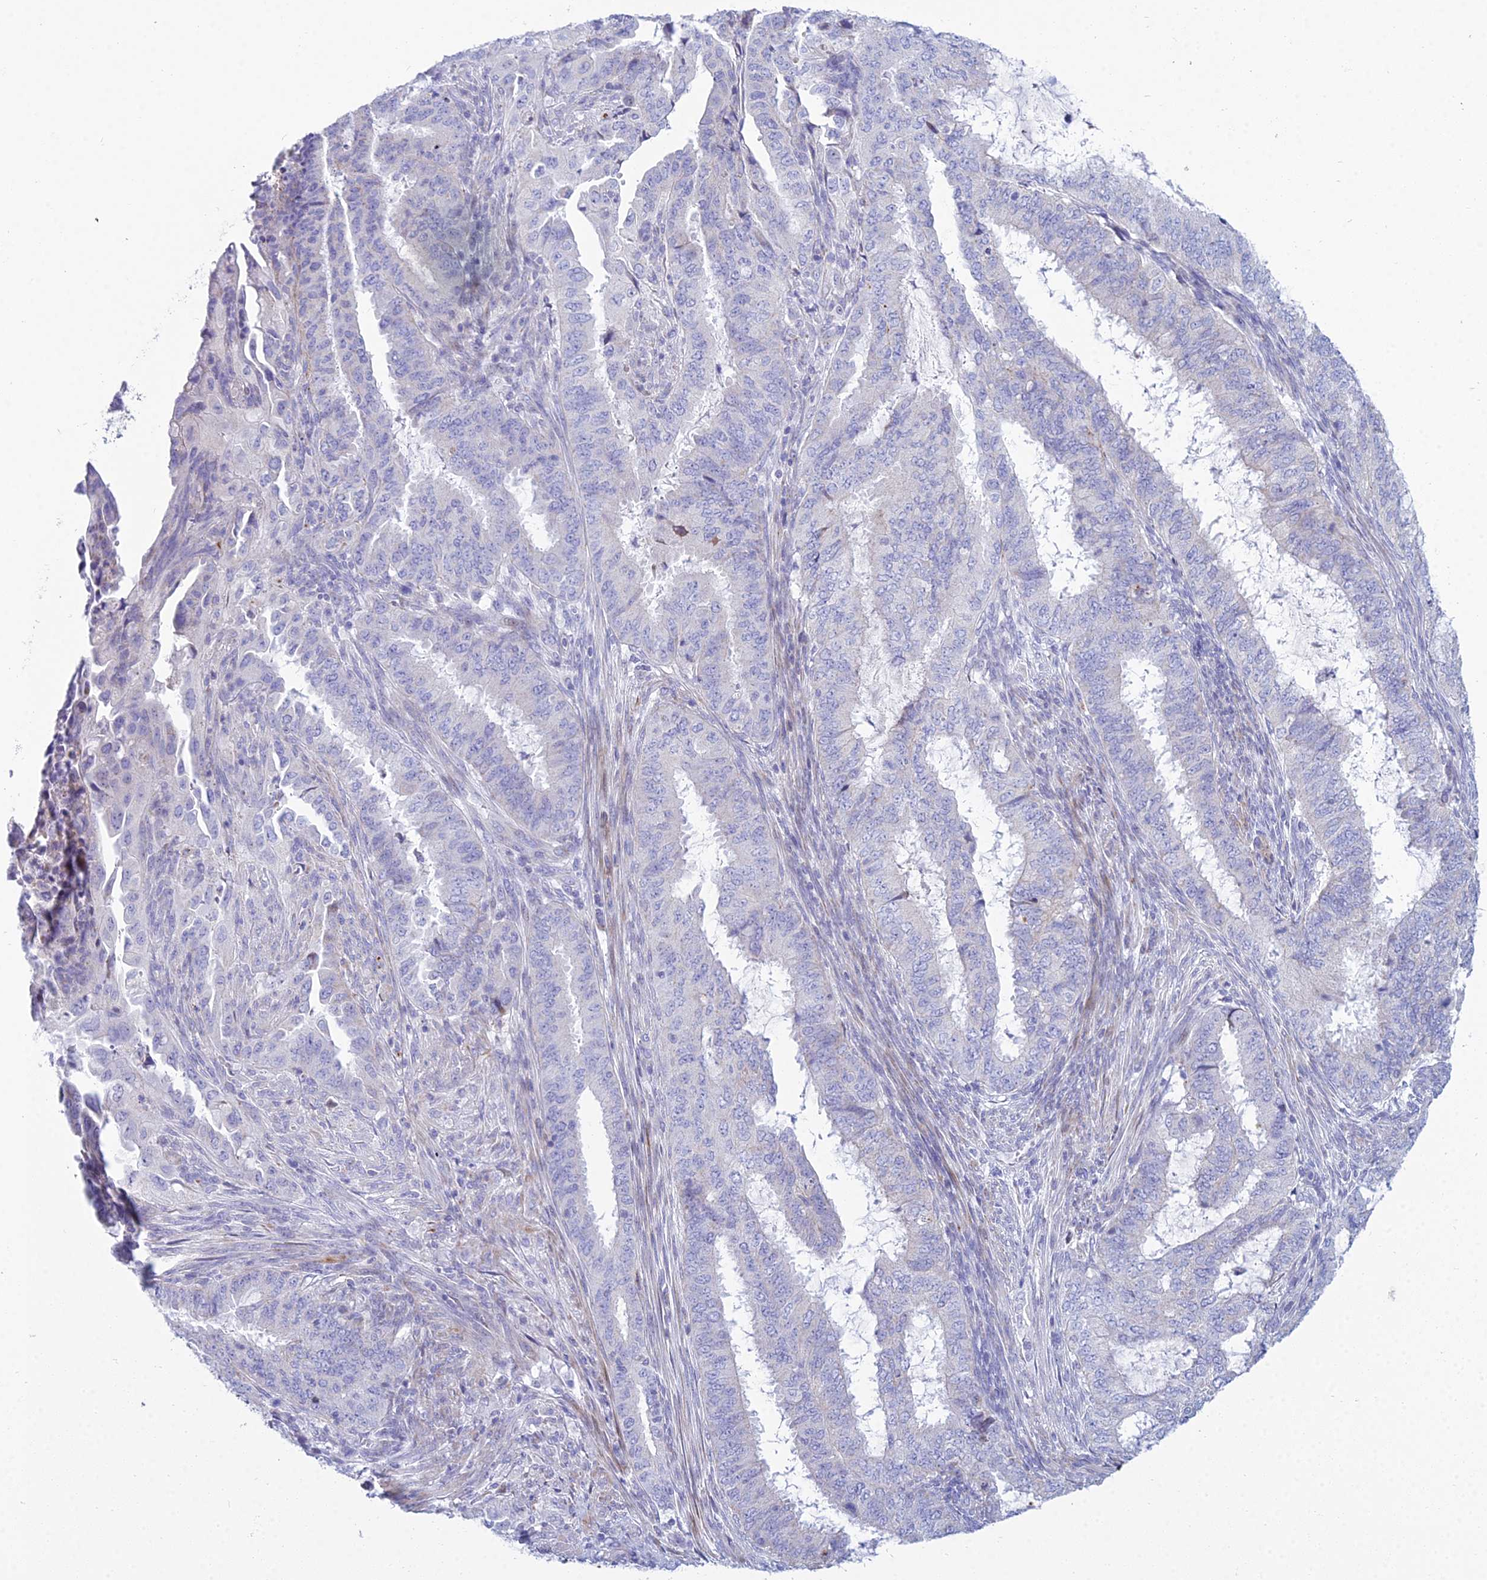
{"staining": {"intensity": "negative", "quantity": "none", "location": "none"}, "tissue": "endometrial cancer", "cell_type": "Tumor cells", "image_type": "cancer", "snomed": [{"axis": "morphology", "description": "Adenocarcinoma, NOS"}, {"axis": "topography", "description": "Endometrium"}], "caption": "IHC of human endometrial cancer (adenocarcinoma) demonstrates no staining in tumor cells.", "gene": "PRR13", "patient": {"sex": "female", "age": 51}}